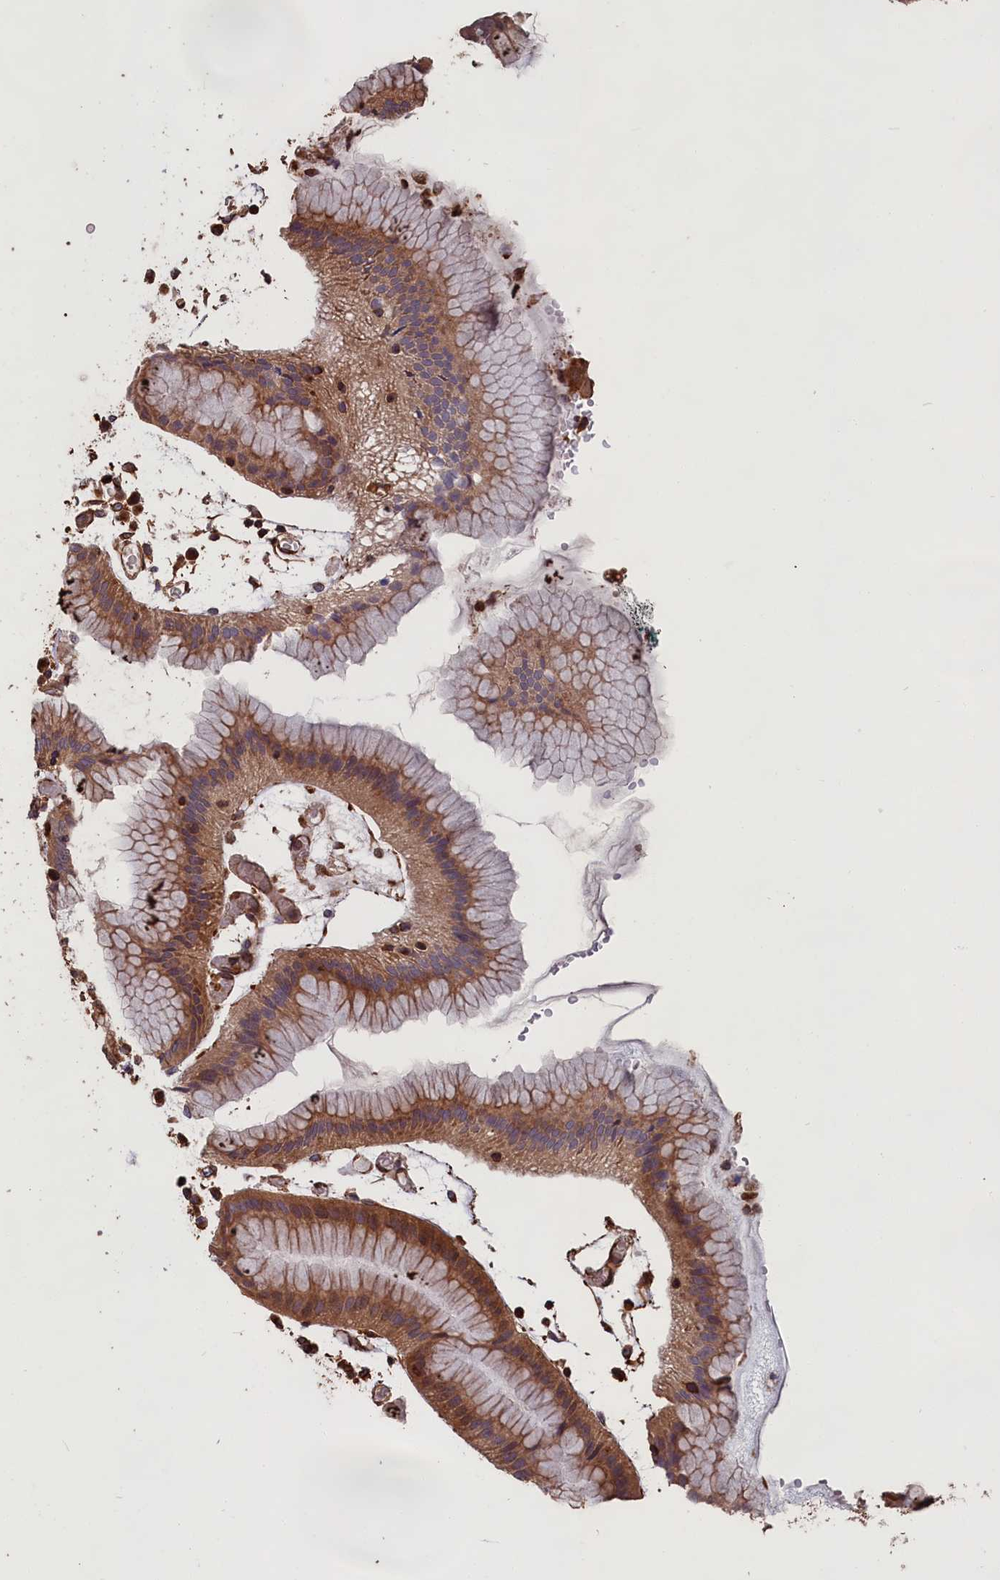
{"staining": {"intensity": "strong", "quantity": ">75%", "location": "cytoplasmic/membranous"}, "tissue": "stomach", "cell_type": "Glandular cells", "image_type": "normal", "snomed": [{"axis": "morphology", "description": "Normal tissue, NOS"}, {"axis": "topography", "description": "Stomach"}, {"axis": "topography", "description": "Stomach, lower"}], "caption": "Unremarkable stomach demonstrates strong cytoplasmic/membranous staining in about >75% of glandular cells The staining was performed using DAB (3,3'-diaminobenzidine), with brown indicating positive protein expression. Nuclei are stained blue with hematoxylin..", "gene": "CCDC124", "patient": {"sex": "female", "age": 75}}